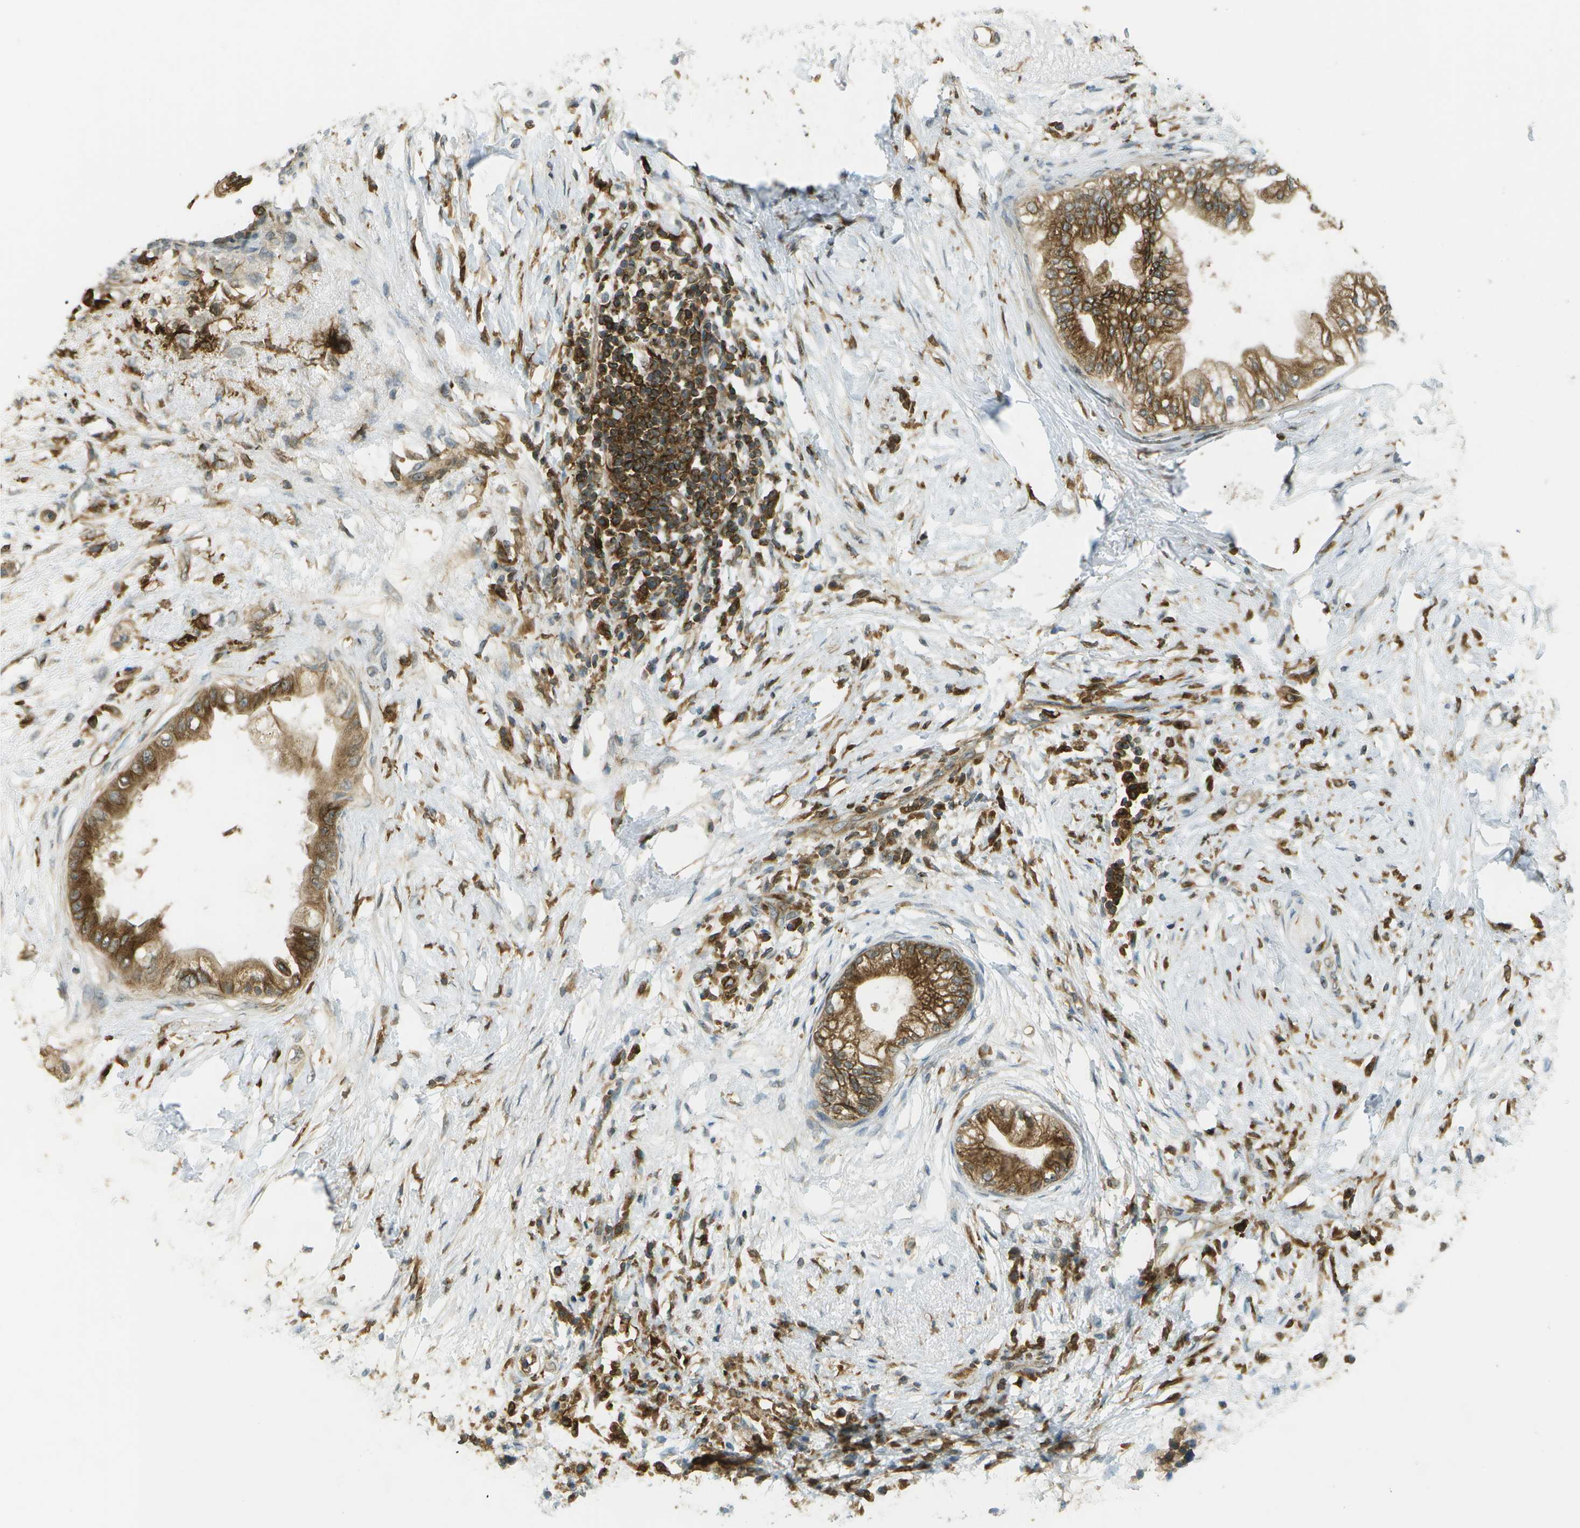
{"staining": {"intensity": "strong", "quantity": ">75%", "location": "cytoplasmic/membranous"}, "tissue": "pancreatic cancer", "cell_type": "Tumor cells", "image_type": "cancer", "snomed": [{"axis": "morphology", "description": "Normal tissue, NOS"}, {"axis": "morphology", "description": "Adenocarcinoma, NOS"}, {"axis": "topography", "description": "Pancreas"}, {"axis": "topography", "description": "Duodenum"}], "caption": "Immunohistochemical staining of human pancreatic adenocarcinoma reveals high levels of strong cytoplasmic/membranous positivity in about >75% of tumor cells. Using DAB (brown) and hematoxylin (blue) stains, captured at high magnification using brightfield microscopy.", "gene": "TMTC1", "patient": {"sex": "female", "age": 60}}